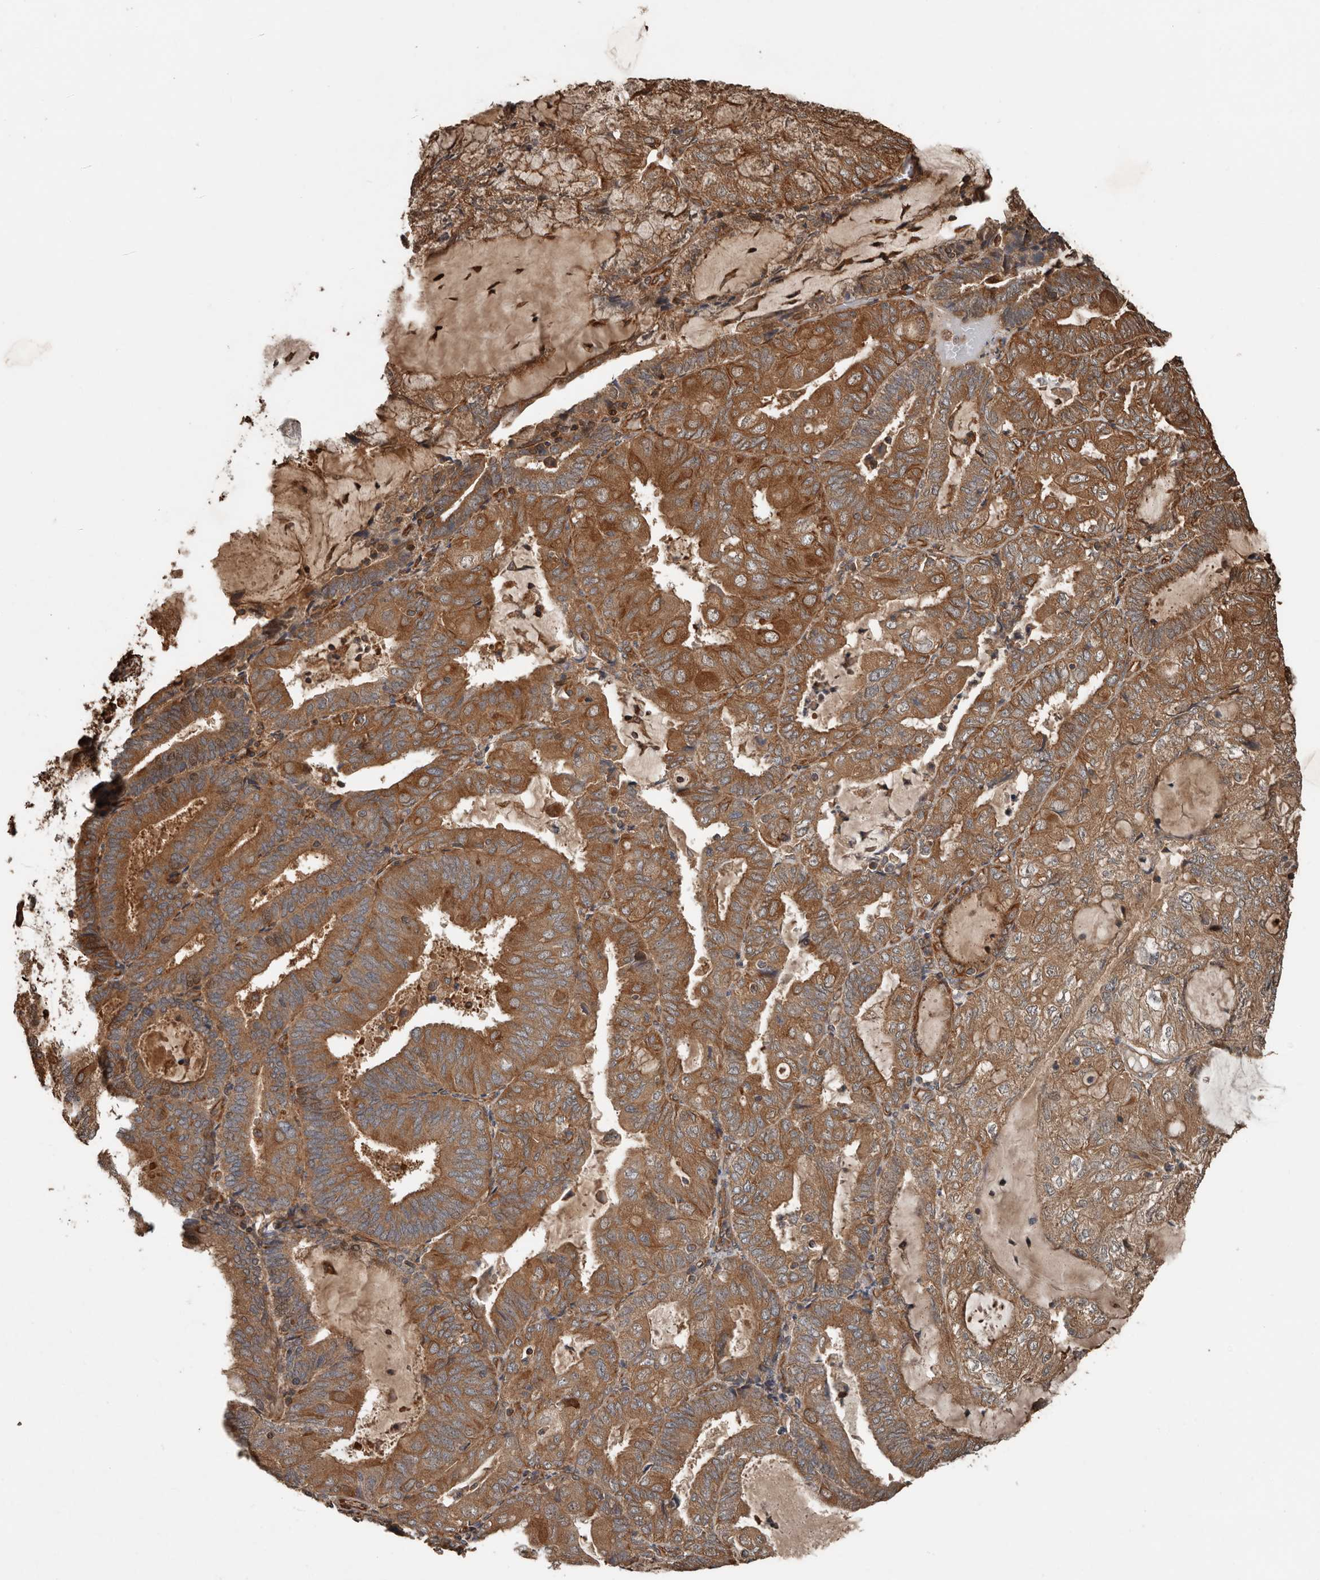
{"staining": {"intensity": "moderate", "quantity": ">75%", "location": "cytoplasmic/membranous"}, "tissue": "endometrial cancer", "cell_type": "Tumor cells", "image_type": "cancer", "snomed": [{"axis": "morphology", "description": "Adenocarcinoma, NOS"}, {"axis": "topography", "description": "Endometrium"}], "caption": "Human adenocarcinoma (endometrial) stained for a protein (brown) displays moderate cytoplasmic/membranous positive staining in about >75% of tumor cells.", "gene": "YOD1", "patient": {"sex": "female", "age": 81}}